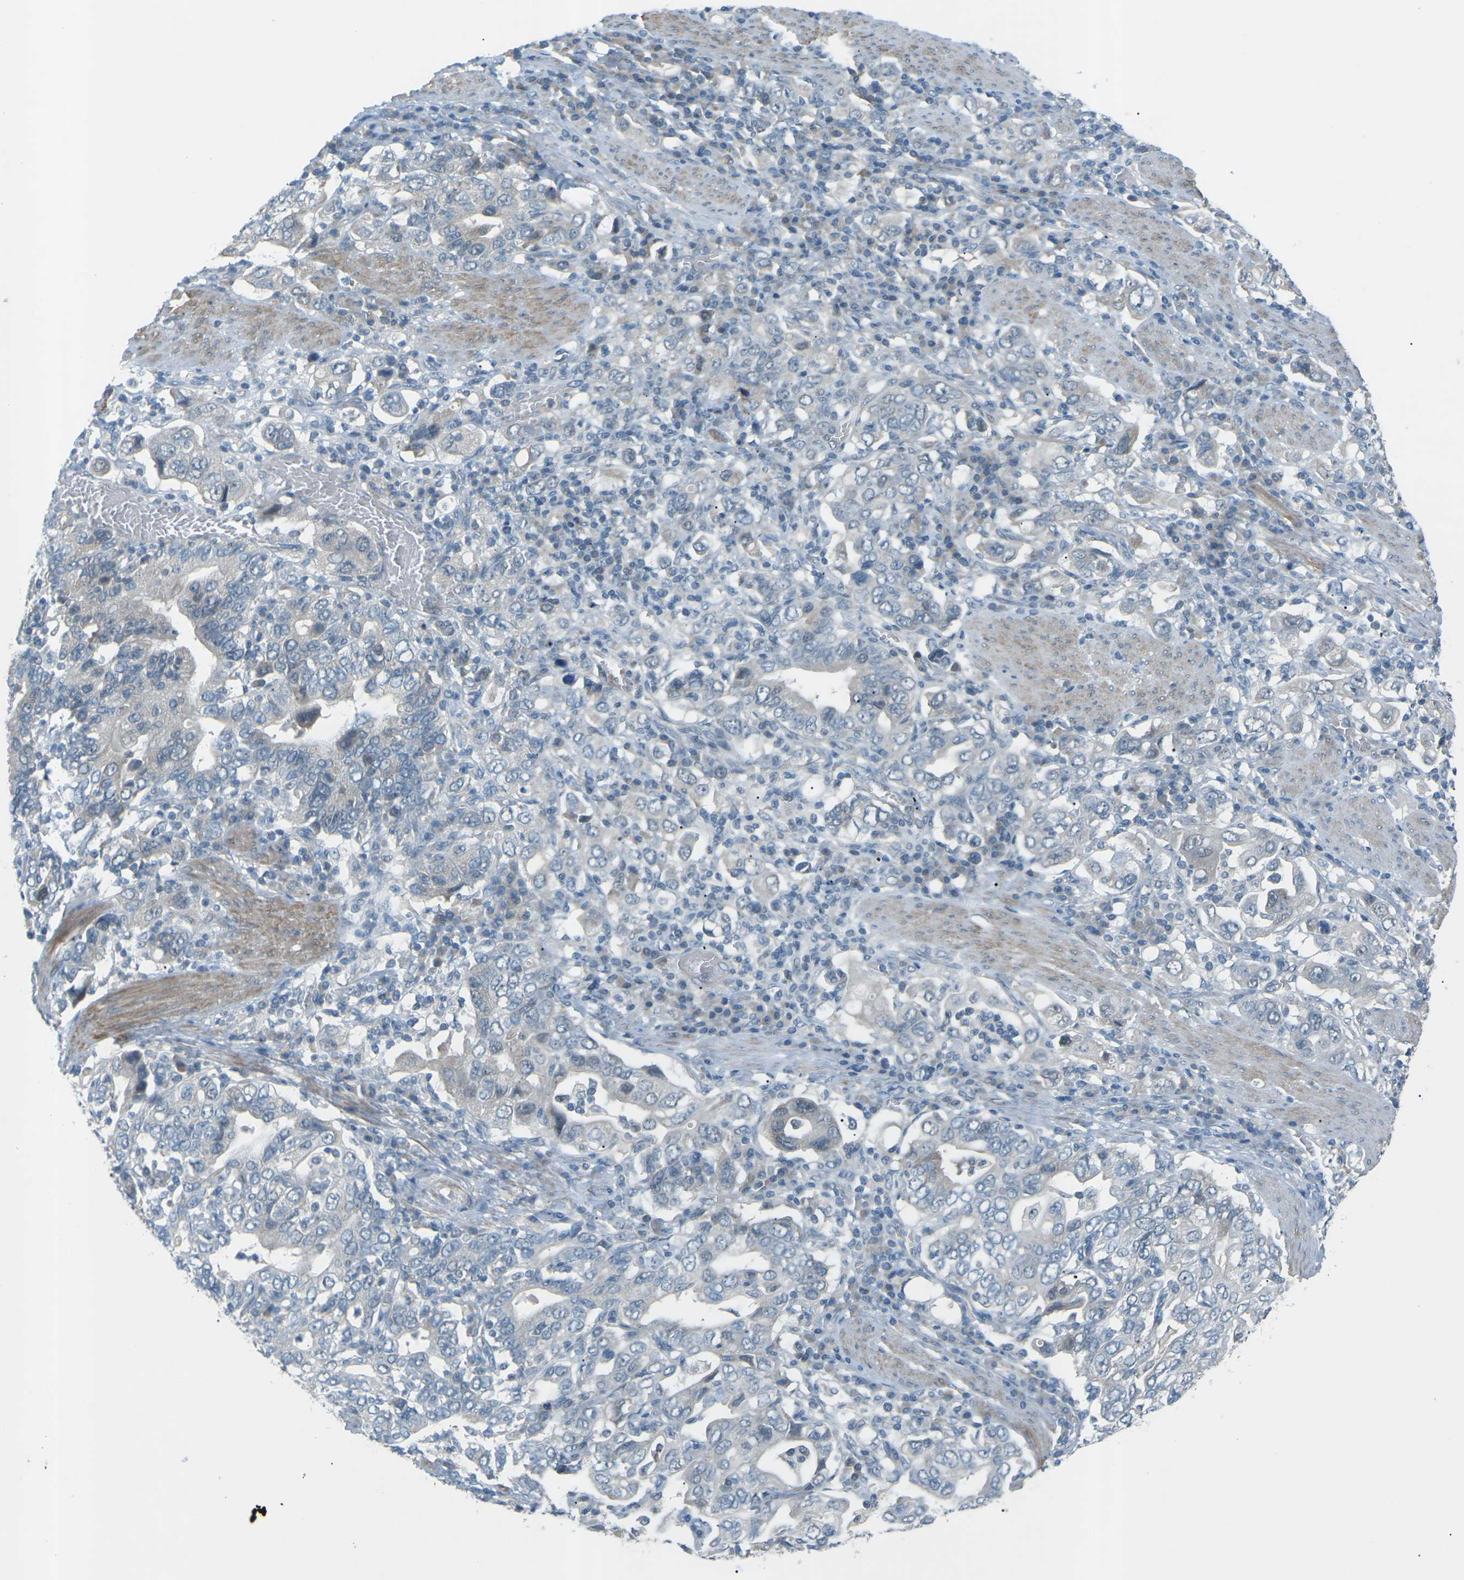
{"staining": {"intensity": "negative", "quantity": "none", "location": "none"}, "tissue": "stomach cancer", "cell_type": "Tumor cells", "image_type": "cancer", "snomed": [{"axis": "morphology", "description": "Adenocarcinoma, NOS"}, {"axis": "topography", "description": "Stomach, upper"}], "caption": "An image of human stomach cancer is negative for staining in tumor cells.", "gene": "RTN3", "patient": {"sex": "male", "age": 62}}